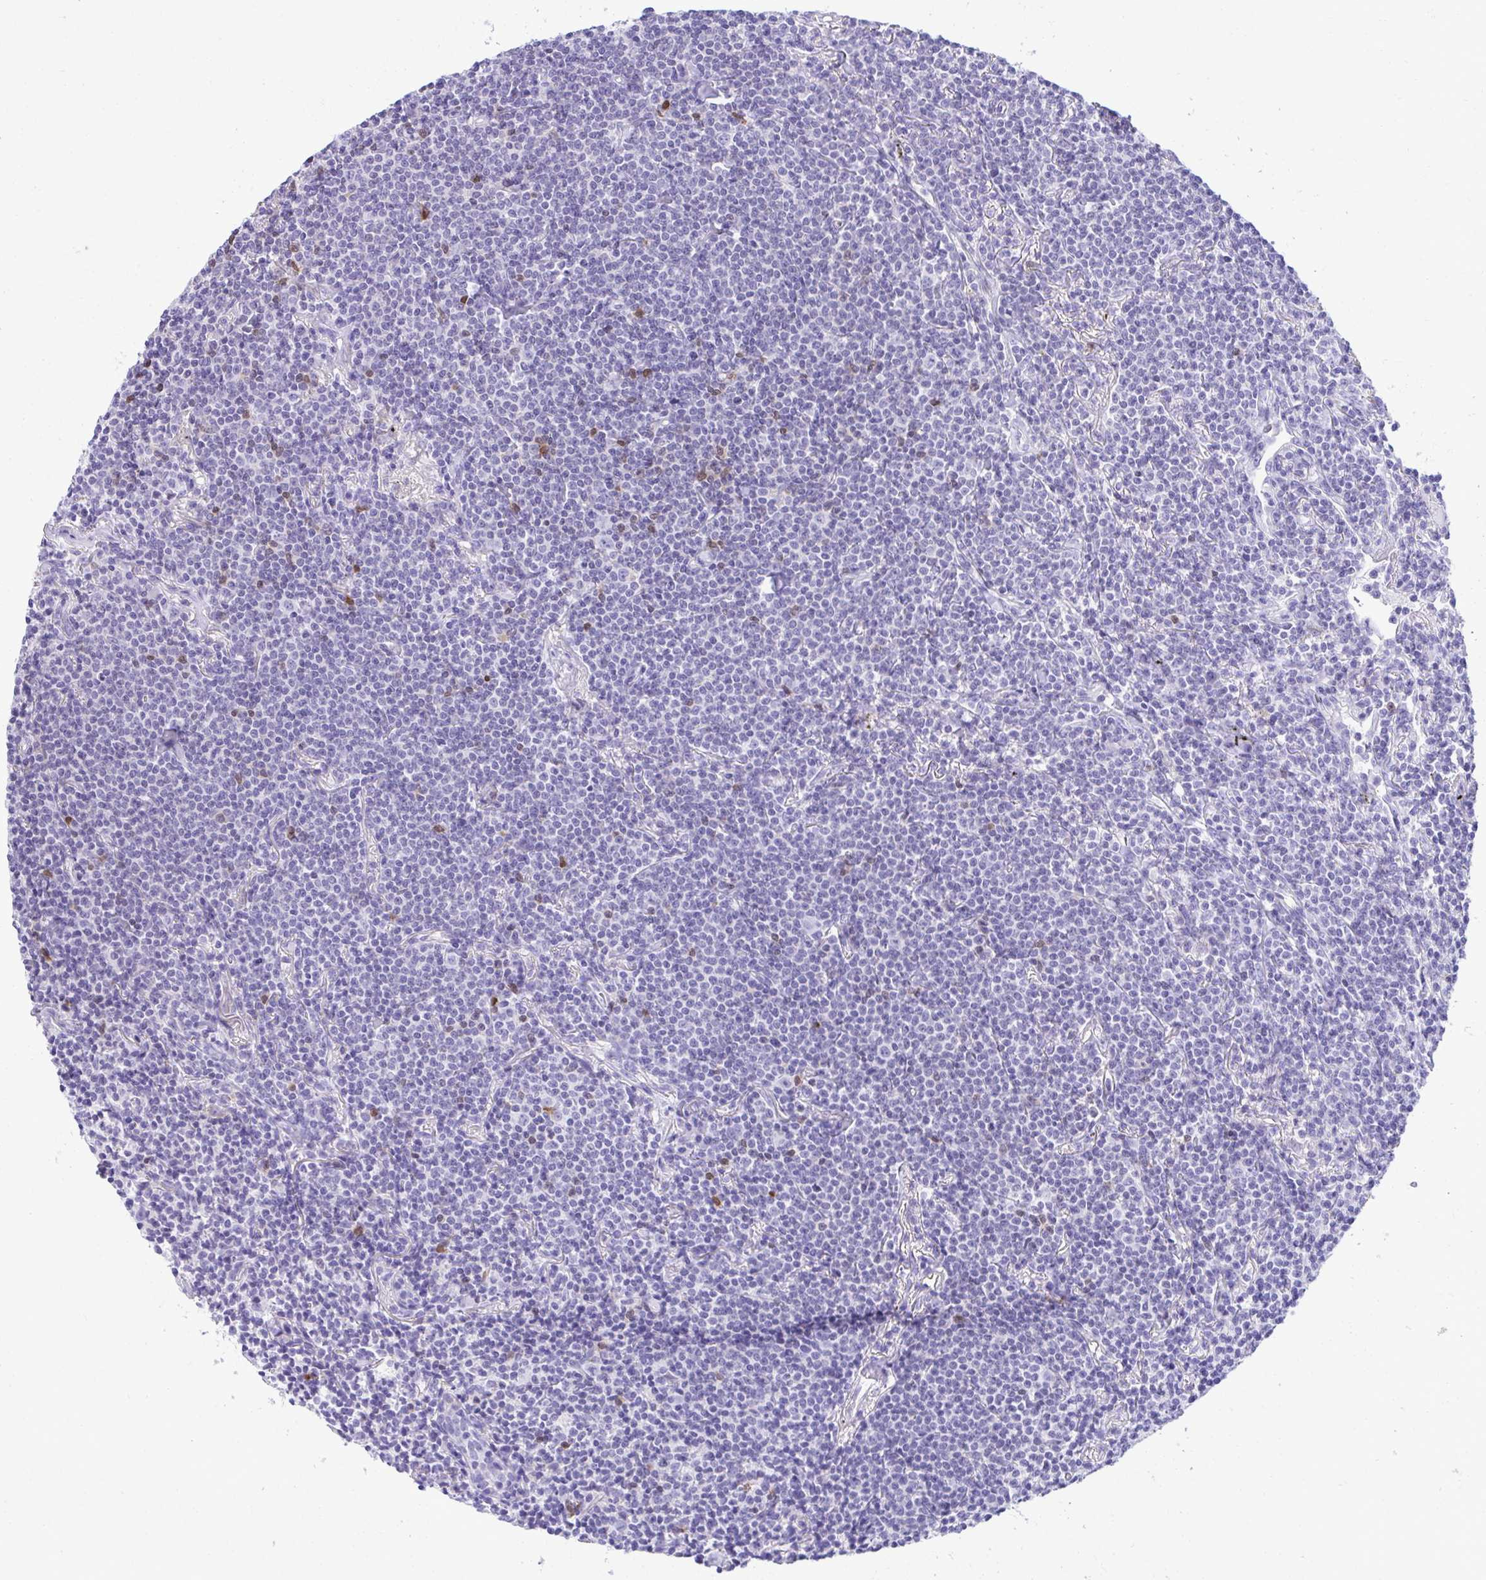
{"staining": {"intensity": "negative", "quantity": "none", "location": "none"}, "tissue": "lymphoma", "cell_type": "Tumor cells", "image_type": "cancer", "snomed": [{"axis": "morphology", "description": "Malignant lymphoma, non-Hodgkin's type, Low grade"}, {"axis": "topography", "description": "Lung"}], "caption": "Tumor cells show no significant protein staining in lymphoma.", "gene": "PGM2L1", "patient": {"sex": "female", "age": 71}}